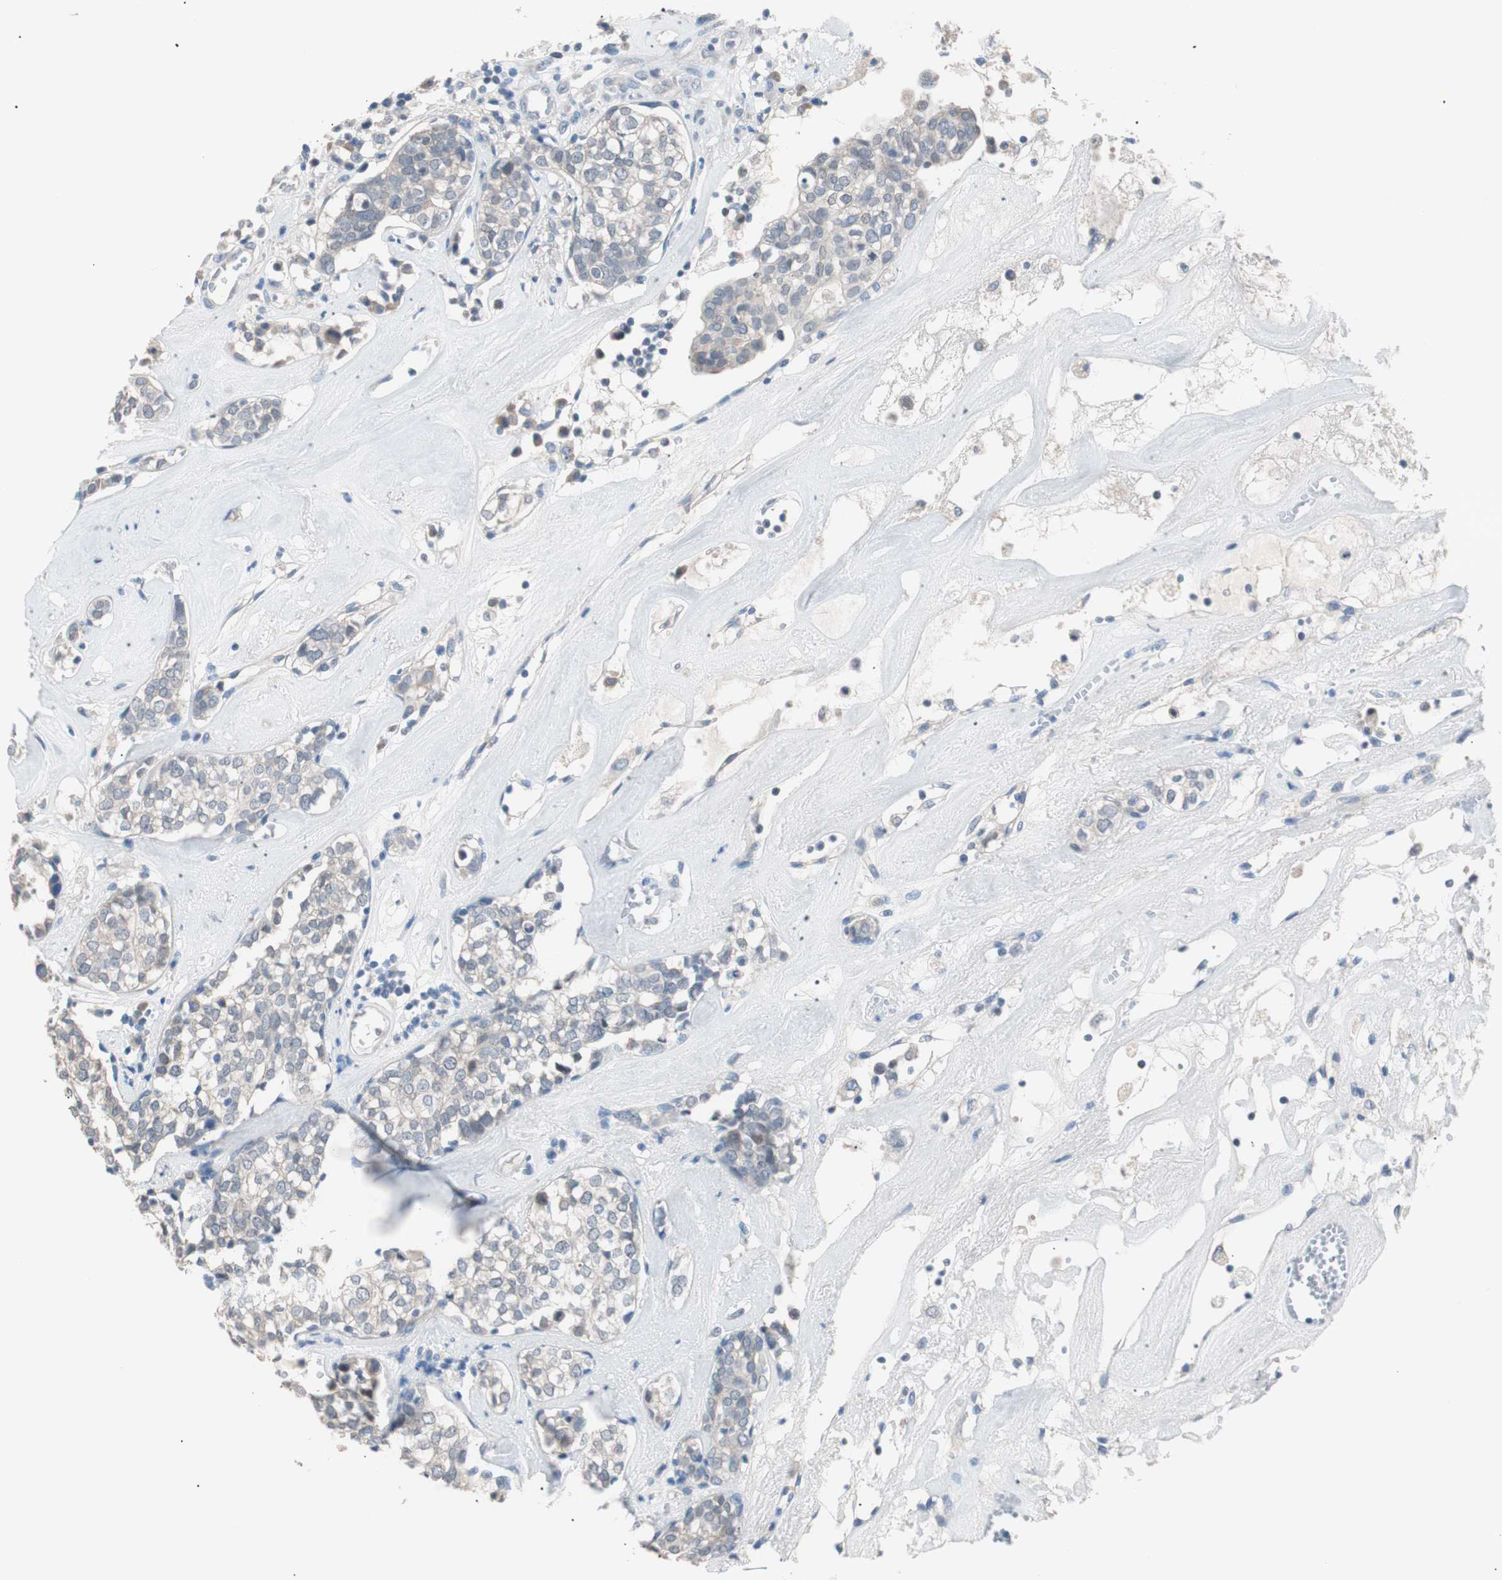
{"staining": {"intensity": "weak", "quantity": "25%-75%", "location": "cytoplasmic/membranous"}, "tissue": "head and neck cancer", "cell_type": "Tumor cells", "image_type": "cancer", "snomed": [{"axis": "morphology", "description": "Adenocarcinoma, NOS"}, {"axis": "topography", "description": "Salivary gland"}, {"axis": "topography", "description": "Head-Neck"}], "caption": "Weak cytoplasmic/membranous staining is appreciated in approximately 25%-75% of tumor cells in adenocarcinoma (head and neck). The staining was performed using DAB to visualize the protein expression in brown, while the nuclei were stained in blue with hematoxylin (Magnification: 20x).", "gene": "VIL1", "patient": {"sex": "female", "age": 65}}